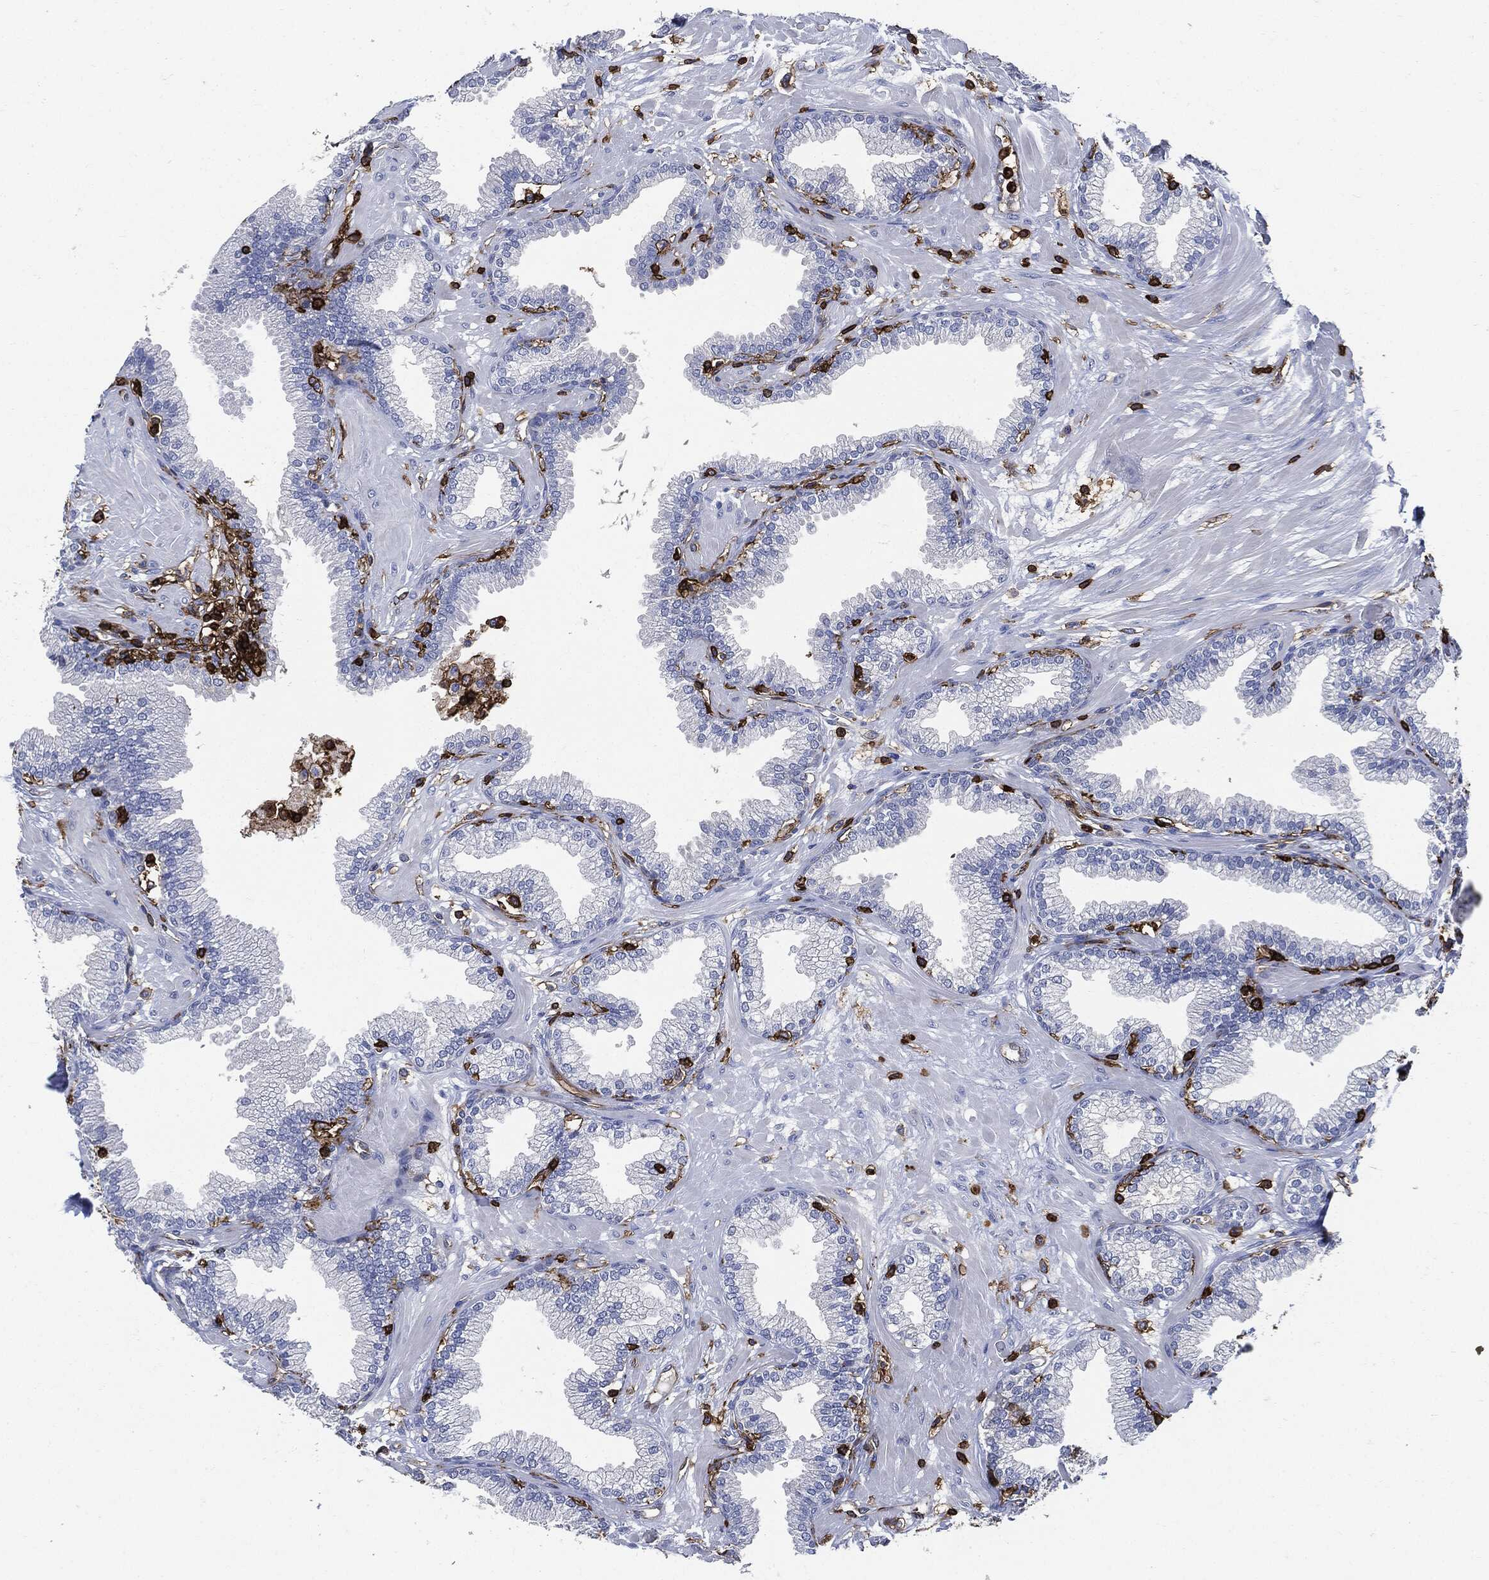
{"staining": {"intensity": "negative", "quantity": "none", "location": "none"}, "tissue": "prostate", "cell_type": "Glandular cells", "image_type": "normal", "snomed": [{"axis": "morphology", "description": "Normal tissue, NOS"}, {"axis": "topography", "description": "Prostate"}], "caption": "DAB immunohistochemical staining of unremarkable human prostate reveals no significant expression in glandular cells.", "gene": "PTPRC", "patient": {"sex": "male", "age": 64}}